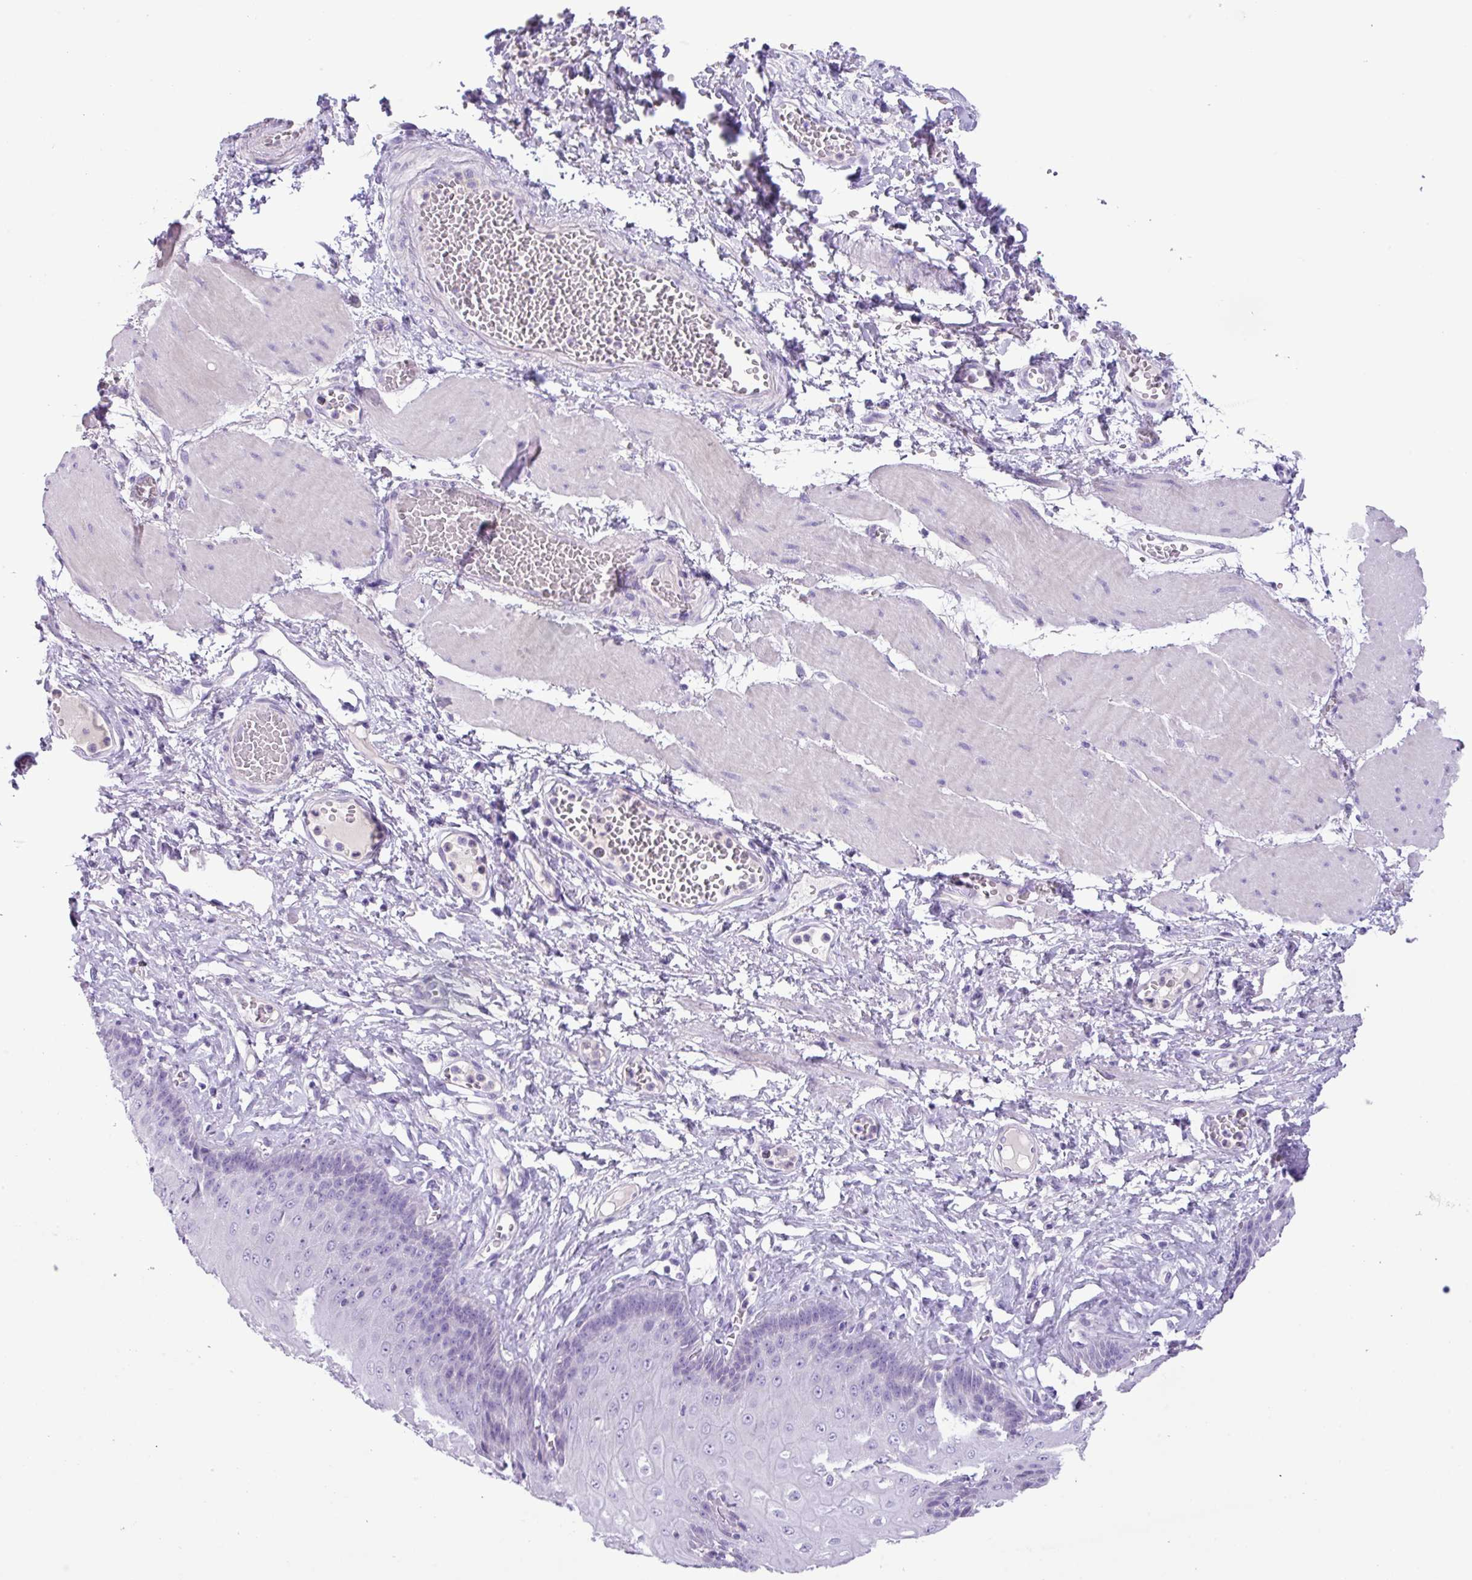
{"staining": {"intensity": "negative", "quantity": "none", "location": "none"}, "tissue": "esophagus", "cell_type": "Squamous epithelial cells", "image_type": "normal", "snomed": [{"axis": "morphology", "description": "Normal tissue, NOS"}, {"axis": "topography", "description": "Esophagus"}], "caption": "A high-resolution micrograph shows immunohistochemistry (IHC) staining of normal esophagus, which reveals no significant expression in squamous epithelial cells.", "gene": "CYSTM1", "patient": {"sex": "male", "age": 60}}